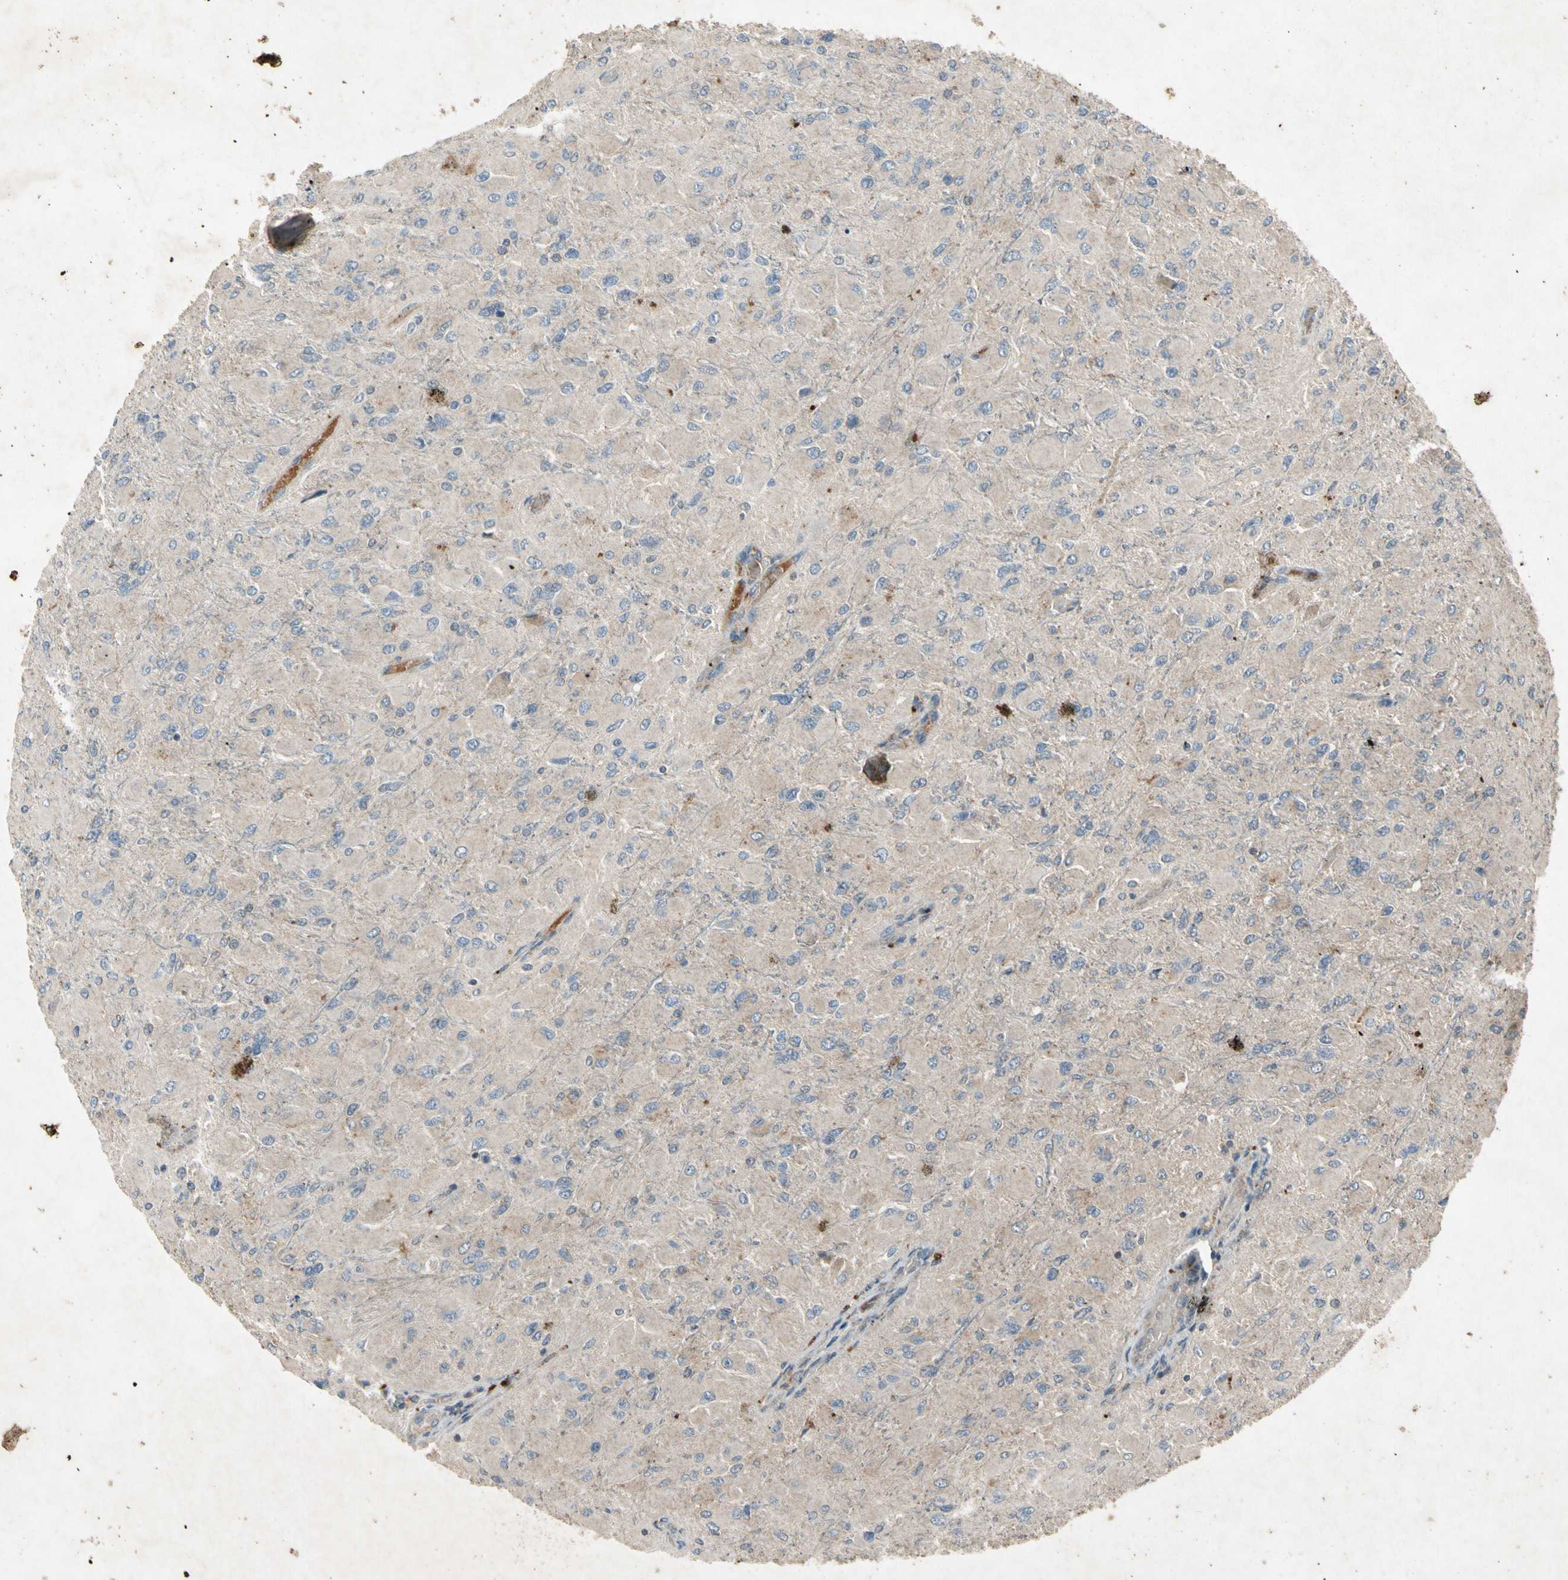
{"staining": {"intensity": "weak", "quantity": "<25%", "location": "cytoplasmic/membranous"}, "tissue": "glioma", "cell_type": "Tumor cells", "image_type": "cancer", "snomed": [{"axis": "morphology", "description": "Glioma, malignant, High grade"}, {"axis": "topography", "description": "Cerebral cortex"}], "caption": "High magnification brightfield microscopy of glioma stained with DAB (brown) and counterstained with hematoxylin (blue): tumor cells show no significant positivity.", "gene": "GPLD1", "patient": {"sex": "female", "age": 36}}